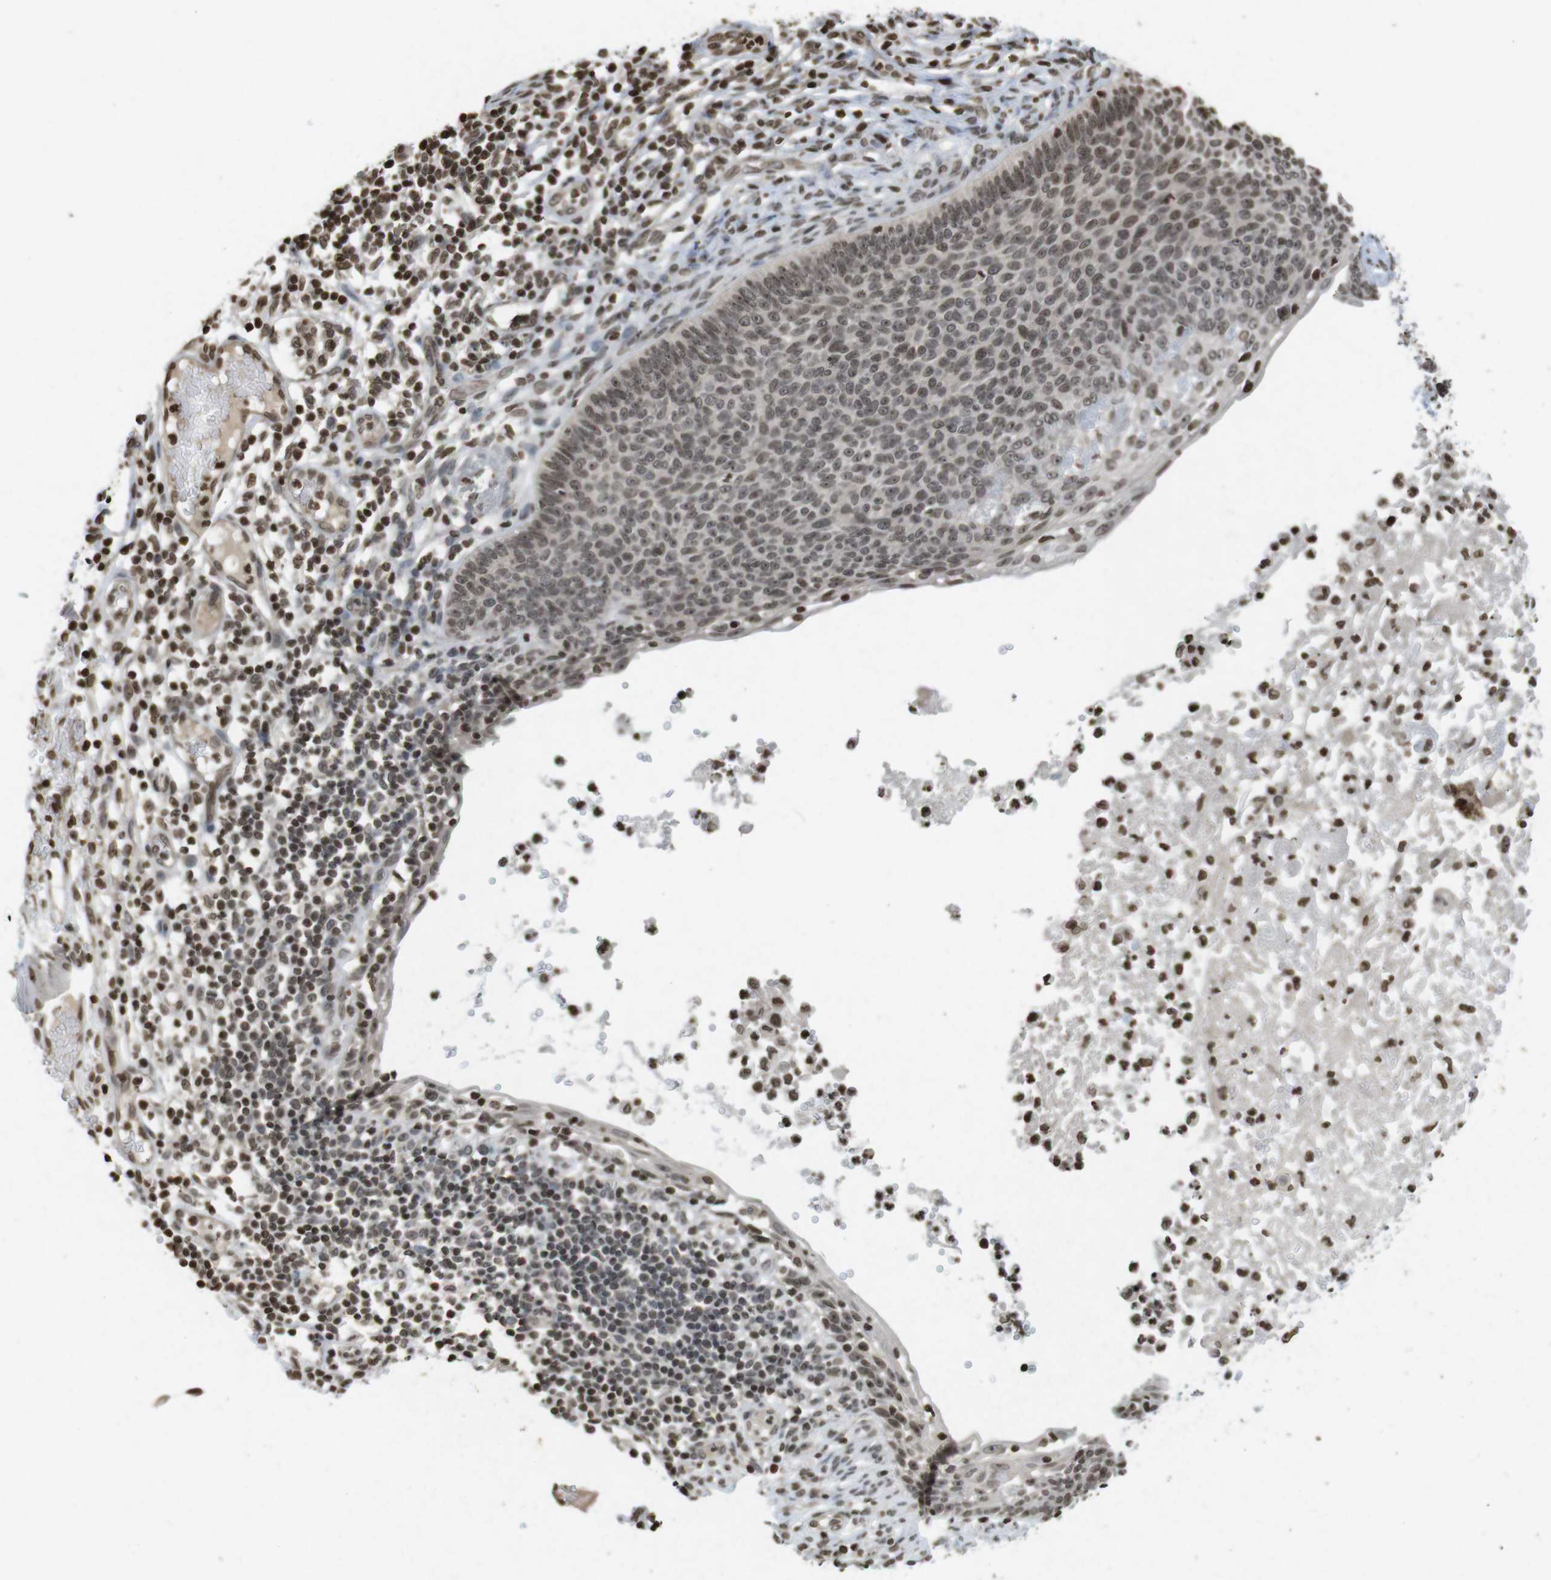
{"staining": {"intensity": "weak", "quantity": ">75%", "location": "nuclear"}, "tissue": "skin cancer", "cell_type": "Tumor cells", "image_type": "cancer", "snomed": [{"axis": "morphology", "description": "Normal tissue, NOS"}, {"axis": "morphology", "description": "Basal cell carcinoma"}, {"axis": "topography", "description": "Skin"}], "caption": "Immunohistochemical staining of human skin basal cell carcinoma exhibits low levels of weak nuclear protein staining in about >75% of tumor cells. (brown staining indicates protein expression, while blue staining denotes nuclei).", "gene": "FOXA3", "patient": {"sex": "male", "age": 87}}